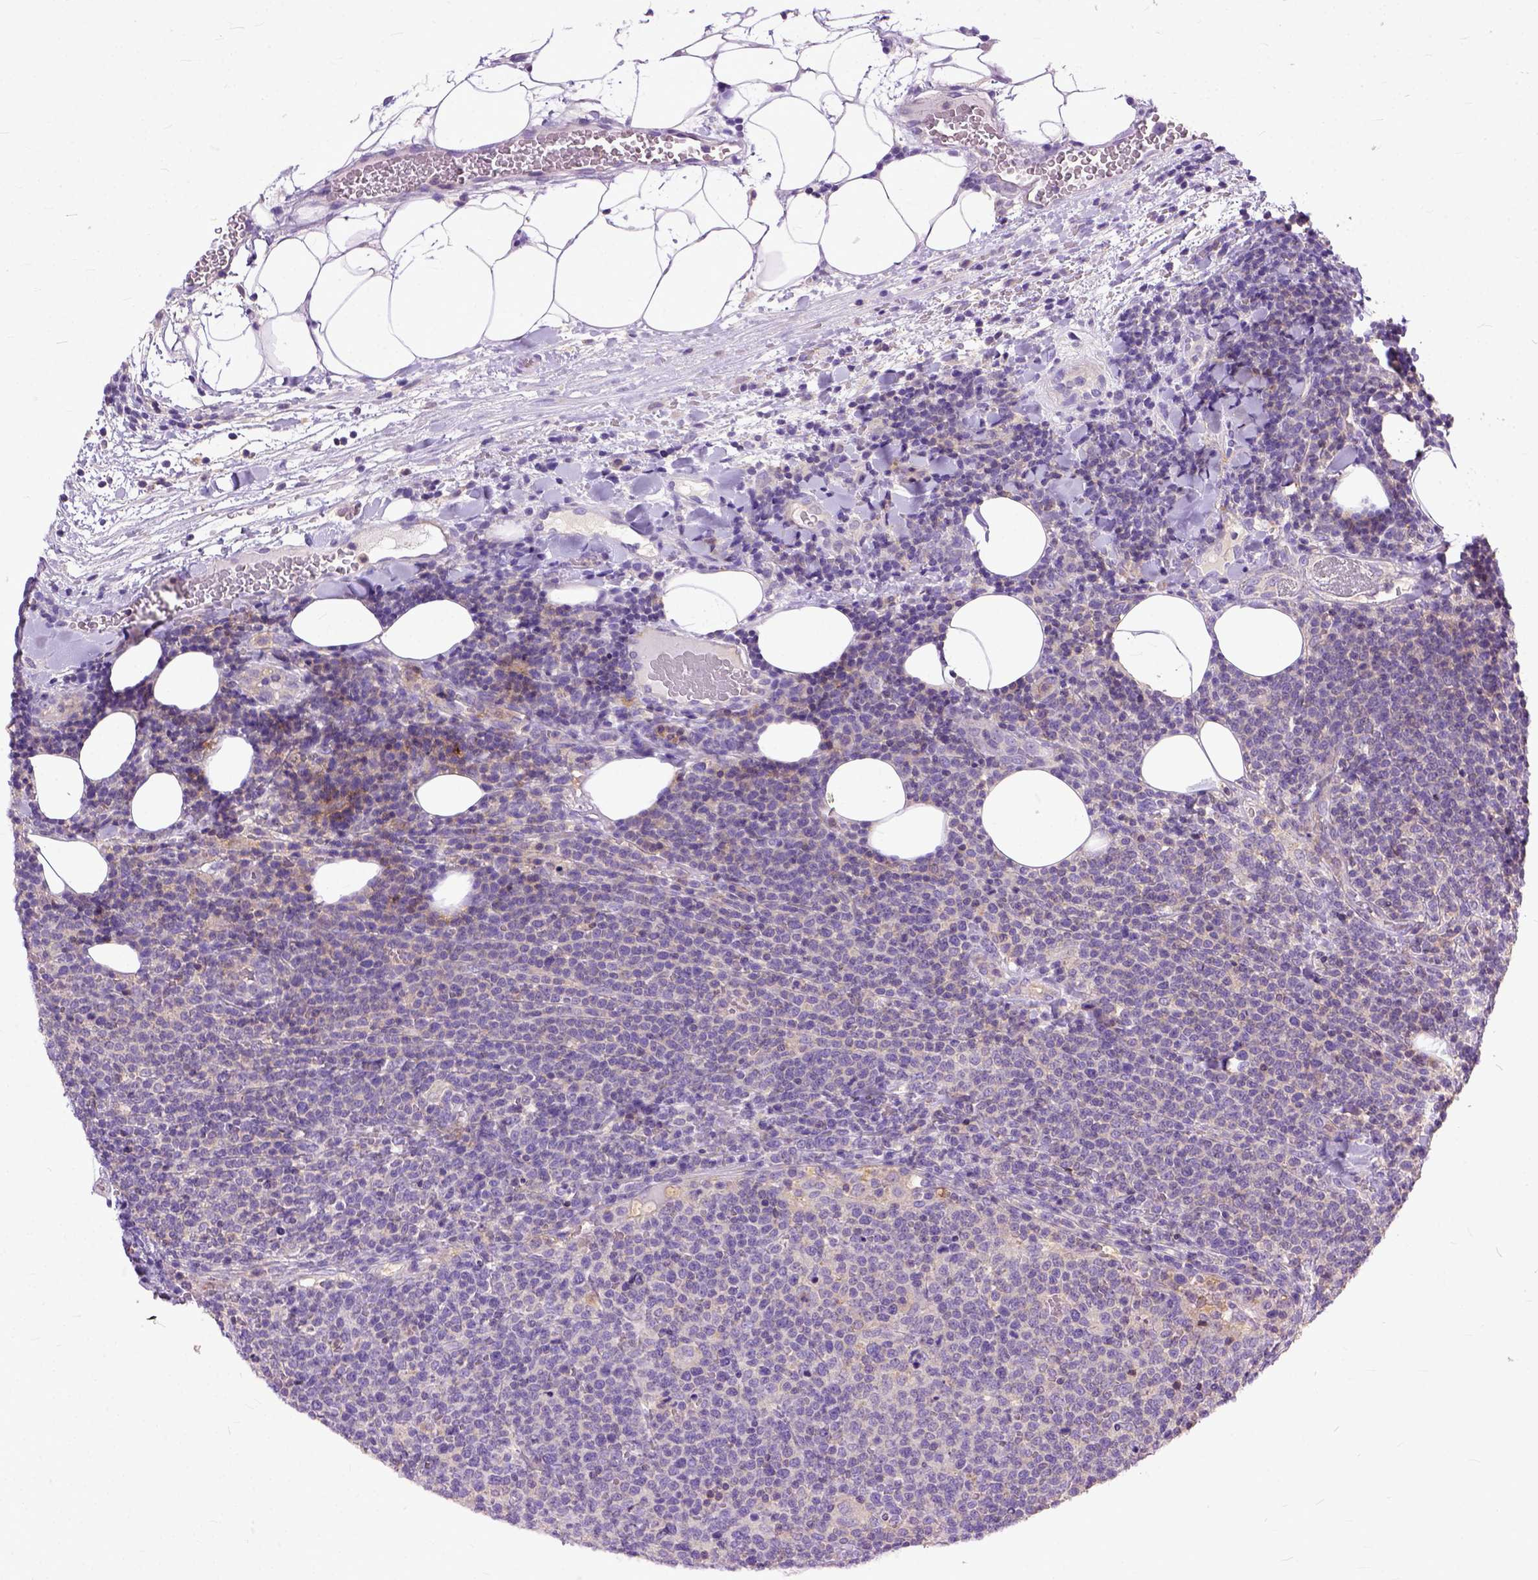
{"staining": {"intensity": "moderate", "quantity": "<25%", "location": "cytoplasmic/membranous"}, "tissue": "lymphoma", "cell_type": "Tumor cells", "image_type": "cancer", "snomed": [{"axis": "morphology", "description": "Malignant lymphoma, non-Hodgkin's type, High grade"}, {"axis": "topography", "description": "Lymph node"}], "caption": "Lymphoma tissue exhibits moderate cytoplasmic/membranous staining in about <25% of tumor cells", "gene": "NAMPT", "patient": {"sex": "male", "age": 61}}